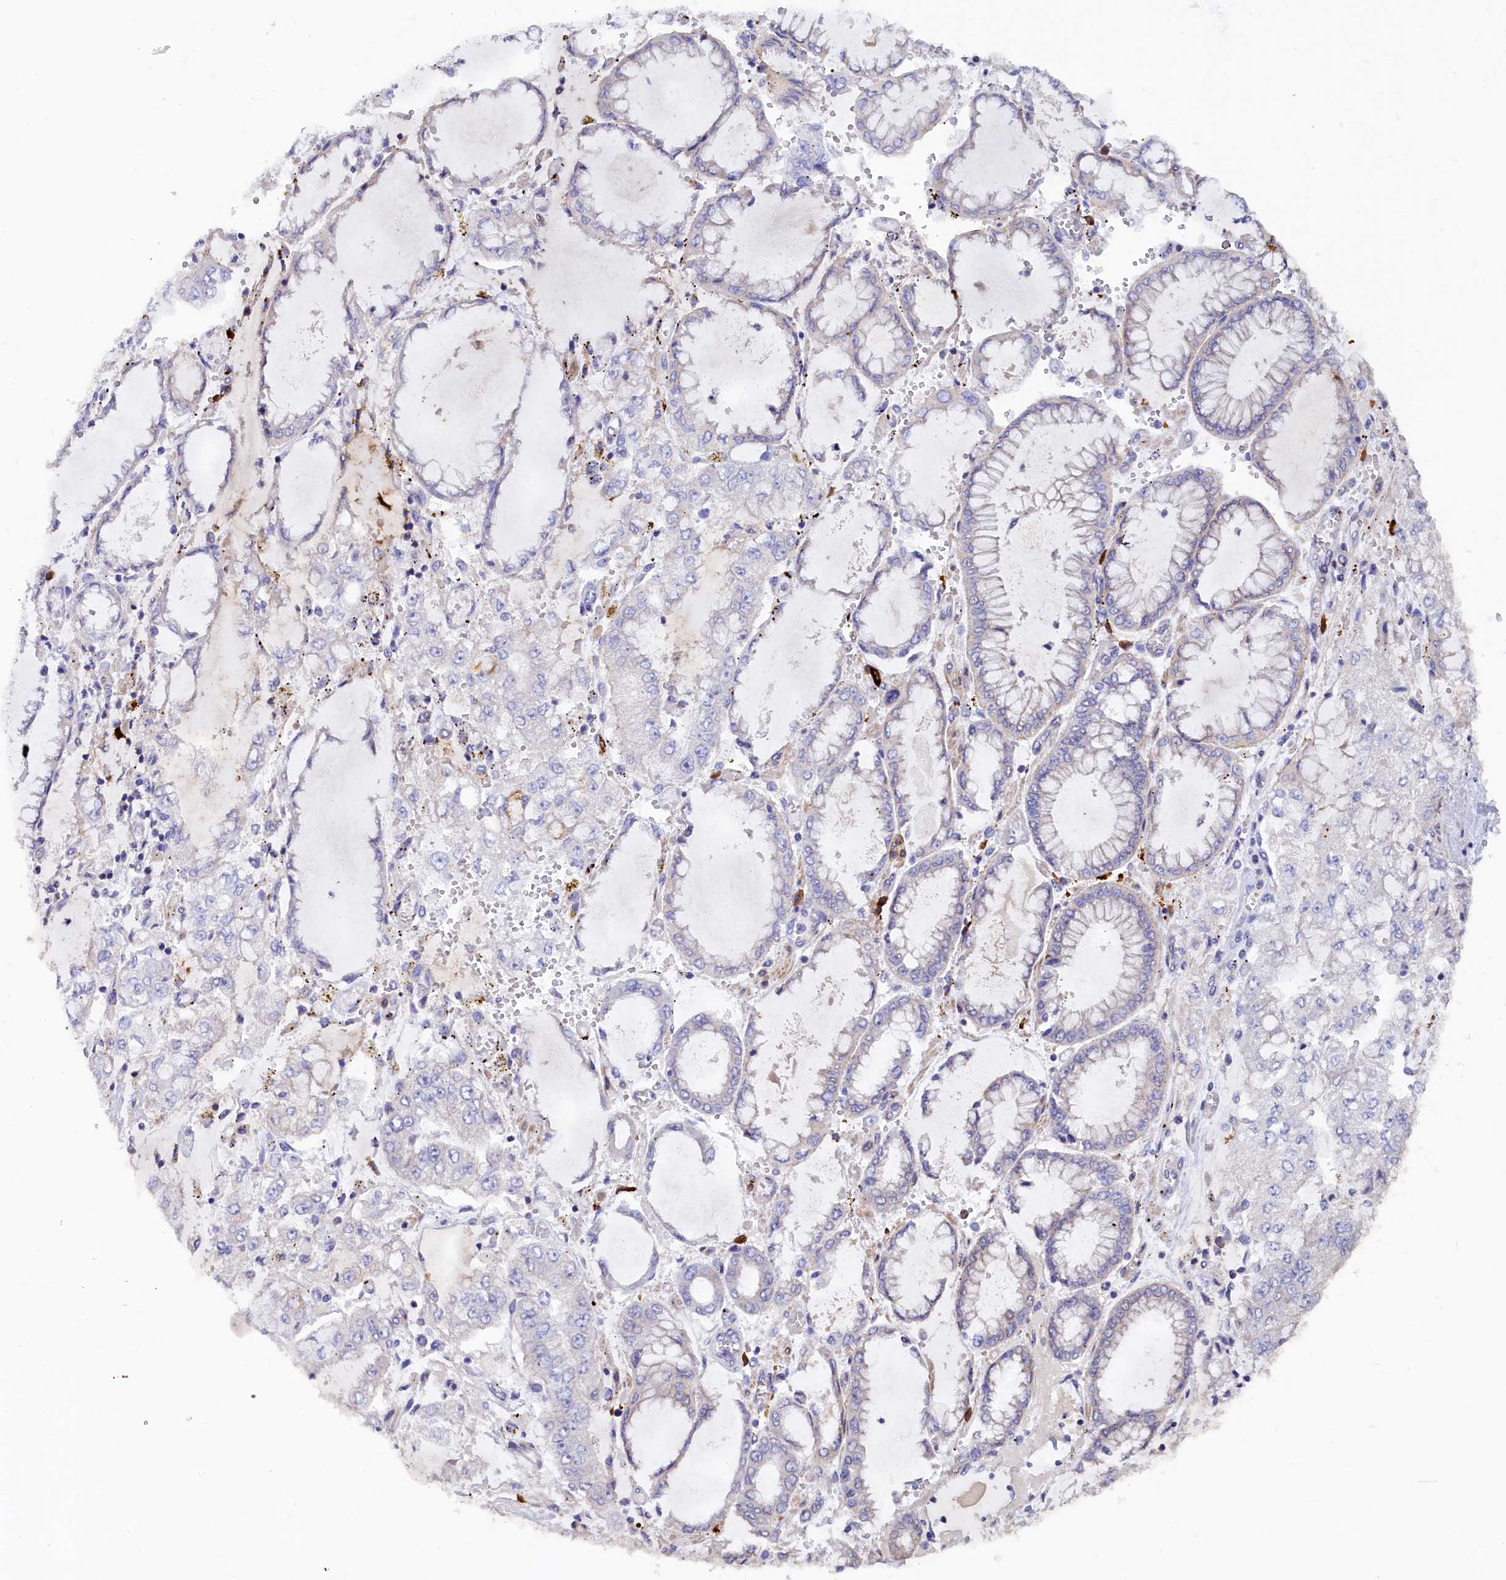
{"staining": {"intensity": "negative", "quantity": "none", "location": "none"}, "tissue": "stomach cancer", "cell_type": "Tumor cells", "image_type": "cancer", "snomed": [{"axis": "morphology", "description": "Adenocarcinoma, NOS"}, {"axis": "topography", "description": "Stomach"}], "caption": "Adenocarcinoma (stomach) was stained to show a protein in brown. There is no significant expression in tumor cells. (DAB (3,3'-diaminobenzidine) immunohistochemistry (IHC), high magnification).", "gene": "JPT2", "patient": {"sex": "male", "age": 76}}